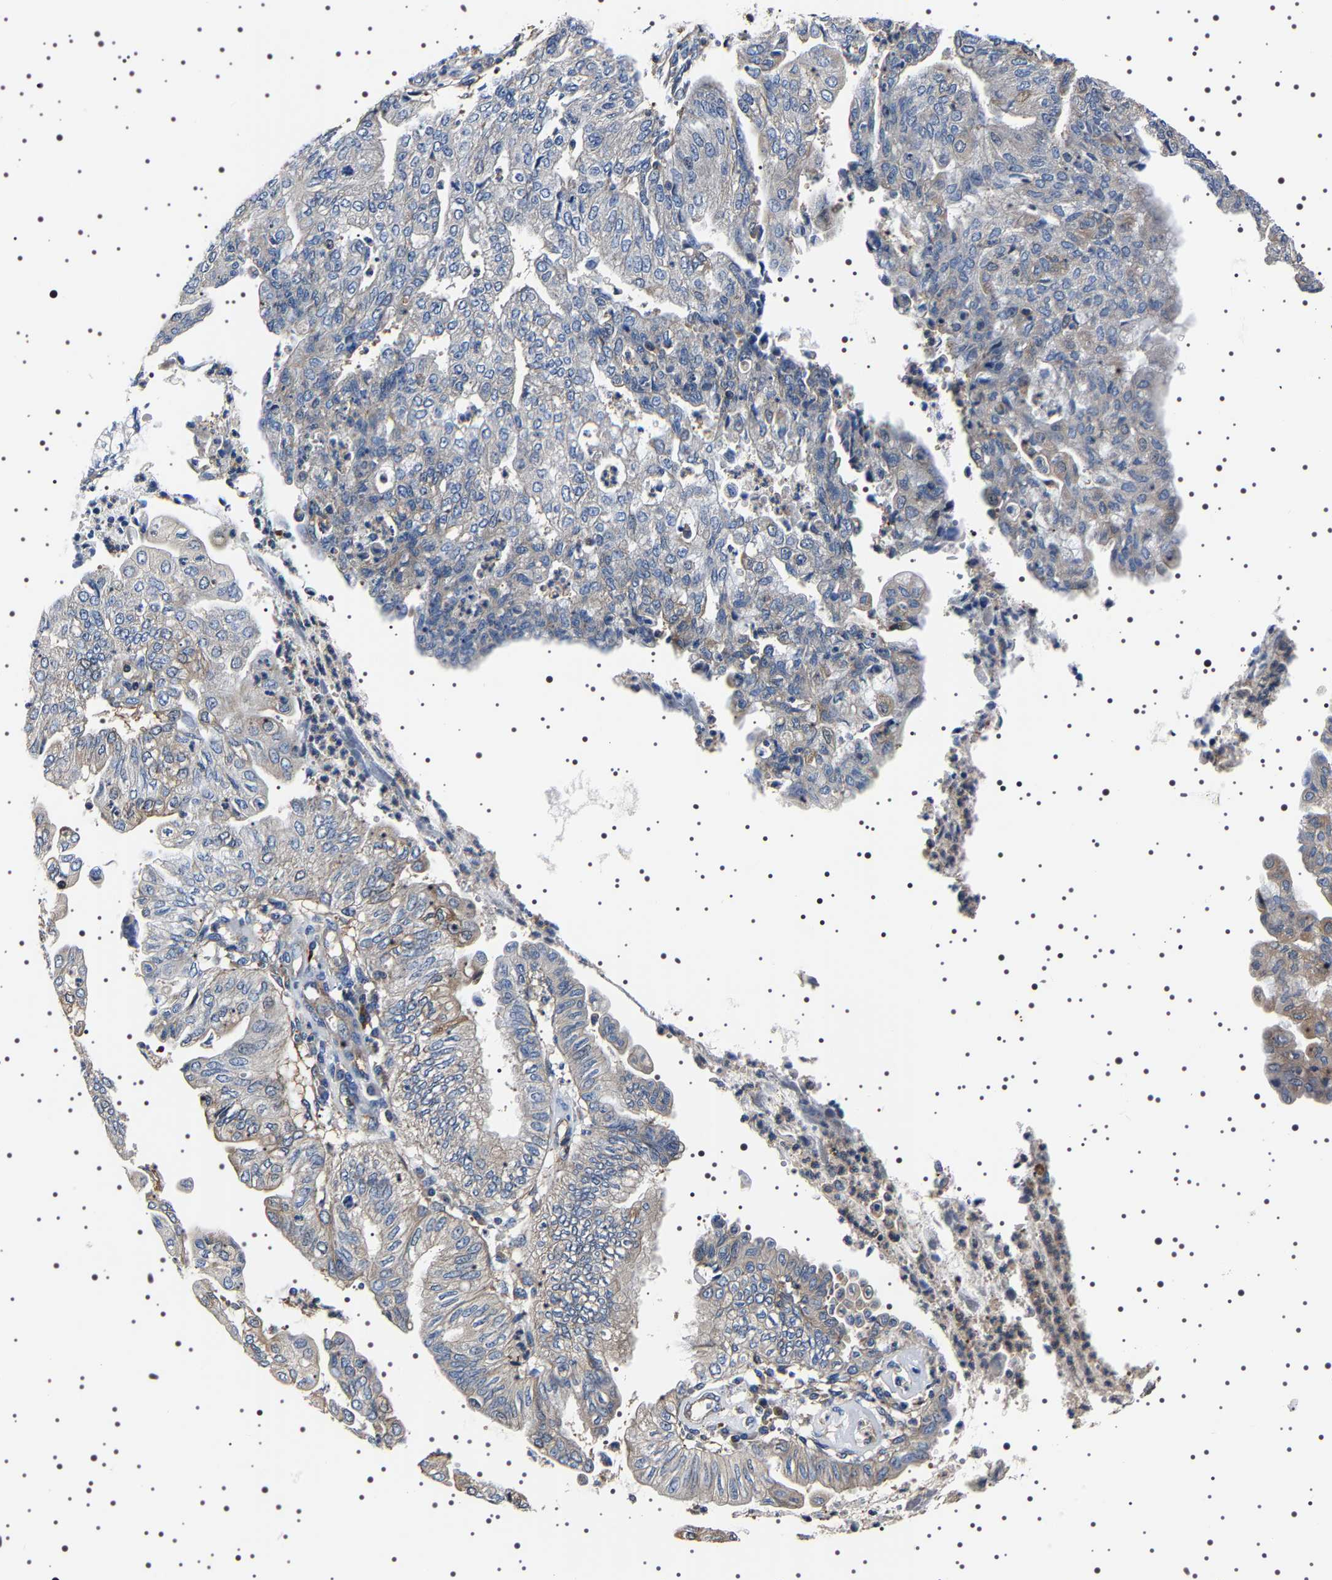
{"staining": {"intensity": "negative", "quantity": "none", "location": "none"}, "tissue": "endometrial cancer", "cell_type": "Tumor cells", "image_type": "cancer", "snomed": [{"axis": "morphology", "description": "Adenocarcinoma, NOS"}, {"axis": "topography", "description": "Endometrium"}], "caption": "Endometrial adenocarcinoma was stained to show a protein in brown. There is no significant positivity in tumor cells. (DAB immunohistochemistry (IHC) with hematoxylin counter stain).", "gene": "WDR1", "patient": {"sex": "female", "age": 59}}